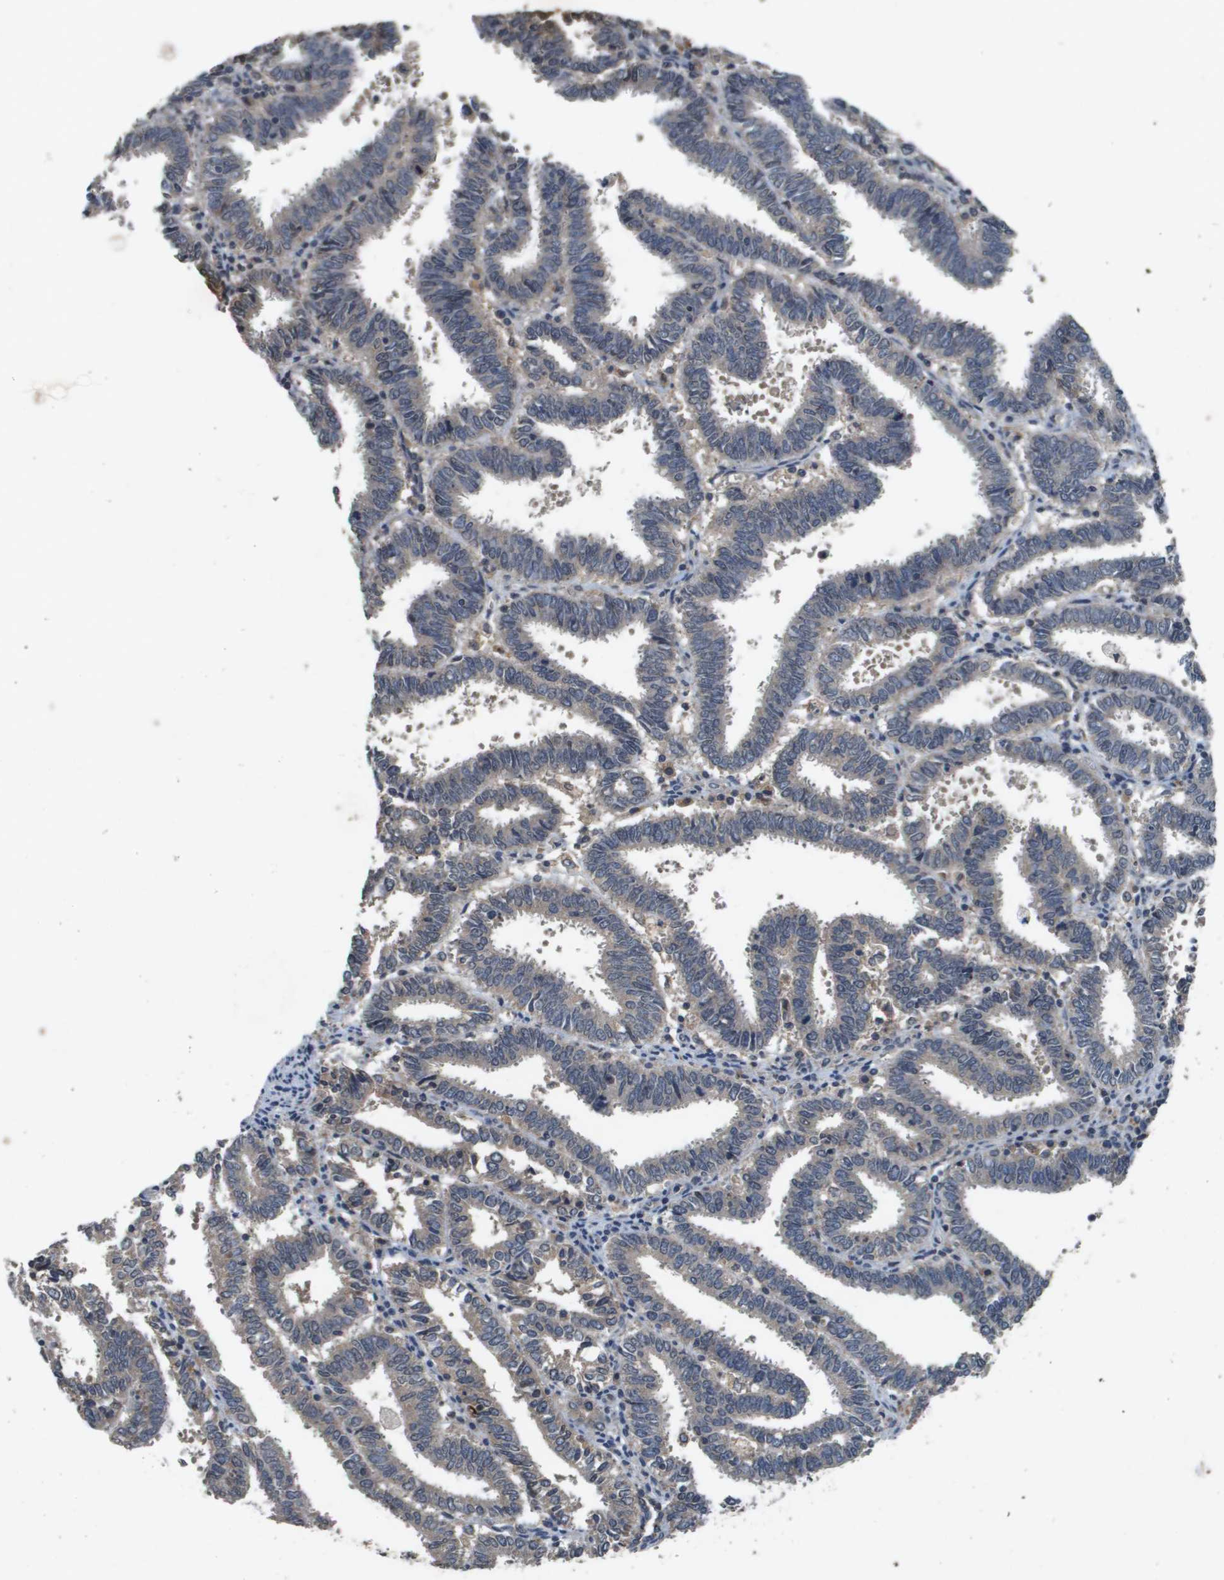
{"staining": {"intensity": "weak", "quantity": "<25%", "location": "cytoplasmic/membranous"}, "tissue": "endometrial cancer", "cell_type": "Tumor cells", "image_type": "cancer", "snomed": [{"axis": "morphology", "description": "Adenocarcinoma, NOS"}, {"axis": "topography", "description": "Uterus"}], "caption": "Histopathology image shows no significant protein expression in tumor cells of adenocarcinoma (endometrial).", "gene": "PROC", "patient": {"sex": "female", "age": 83}}